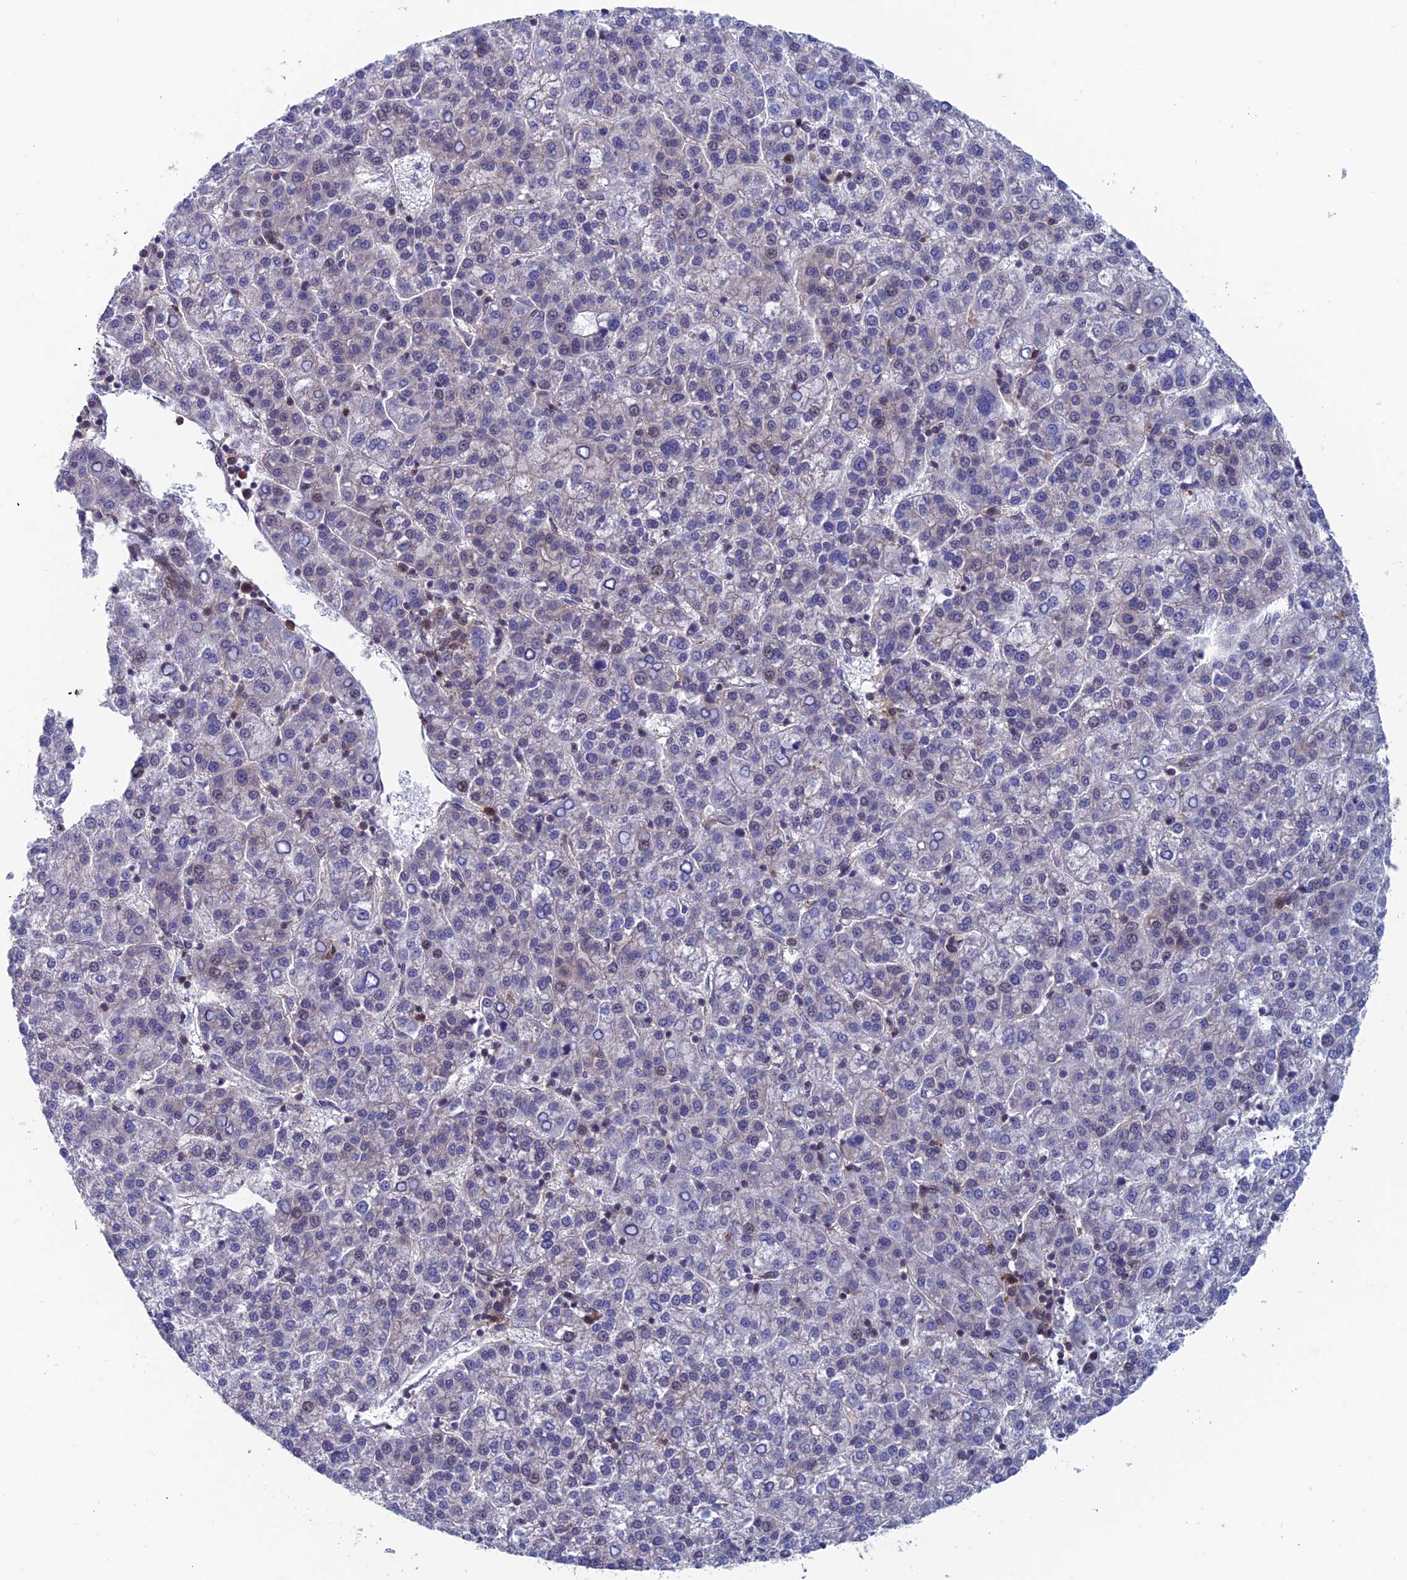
{"staining": {"intensity": "negative", "quantity": "none", "location": "none"}, "tissue": "liver cancer", "cell_type": "Tumor cells", "image_type": "cancer", "snomed": [{"axis": "morphology", "description": "Carcinoma, Hepatocellular, NOS"}, {"axis": "topography", "description": "Liver"}], "caption": "IHC micrograph of neoplastic tissue: human liver cancer stained with DAB (3,3'-diaminobenzidine) displays no significant protein positivity in tumor cells.", "gene": "IGBP1", "patient": {"sex": "female", "age": 58}}